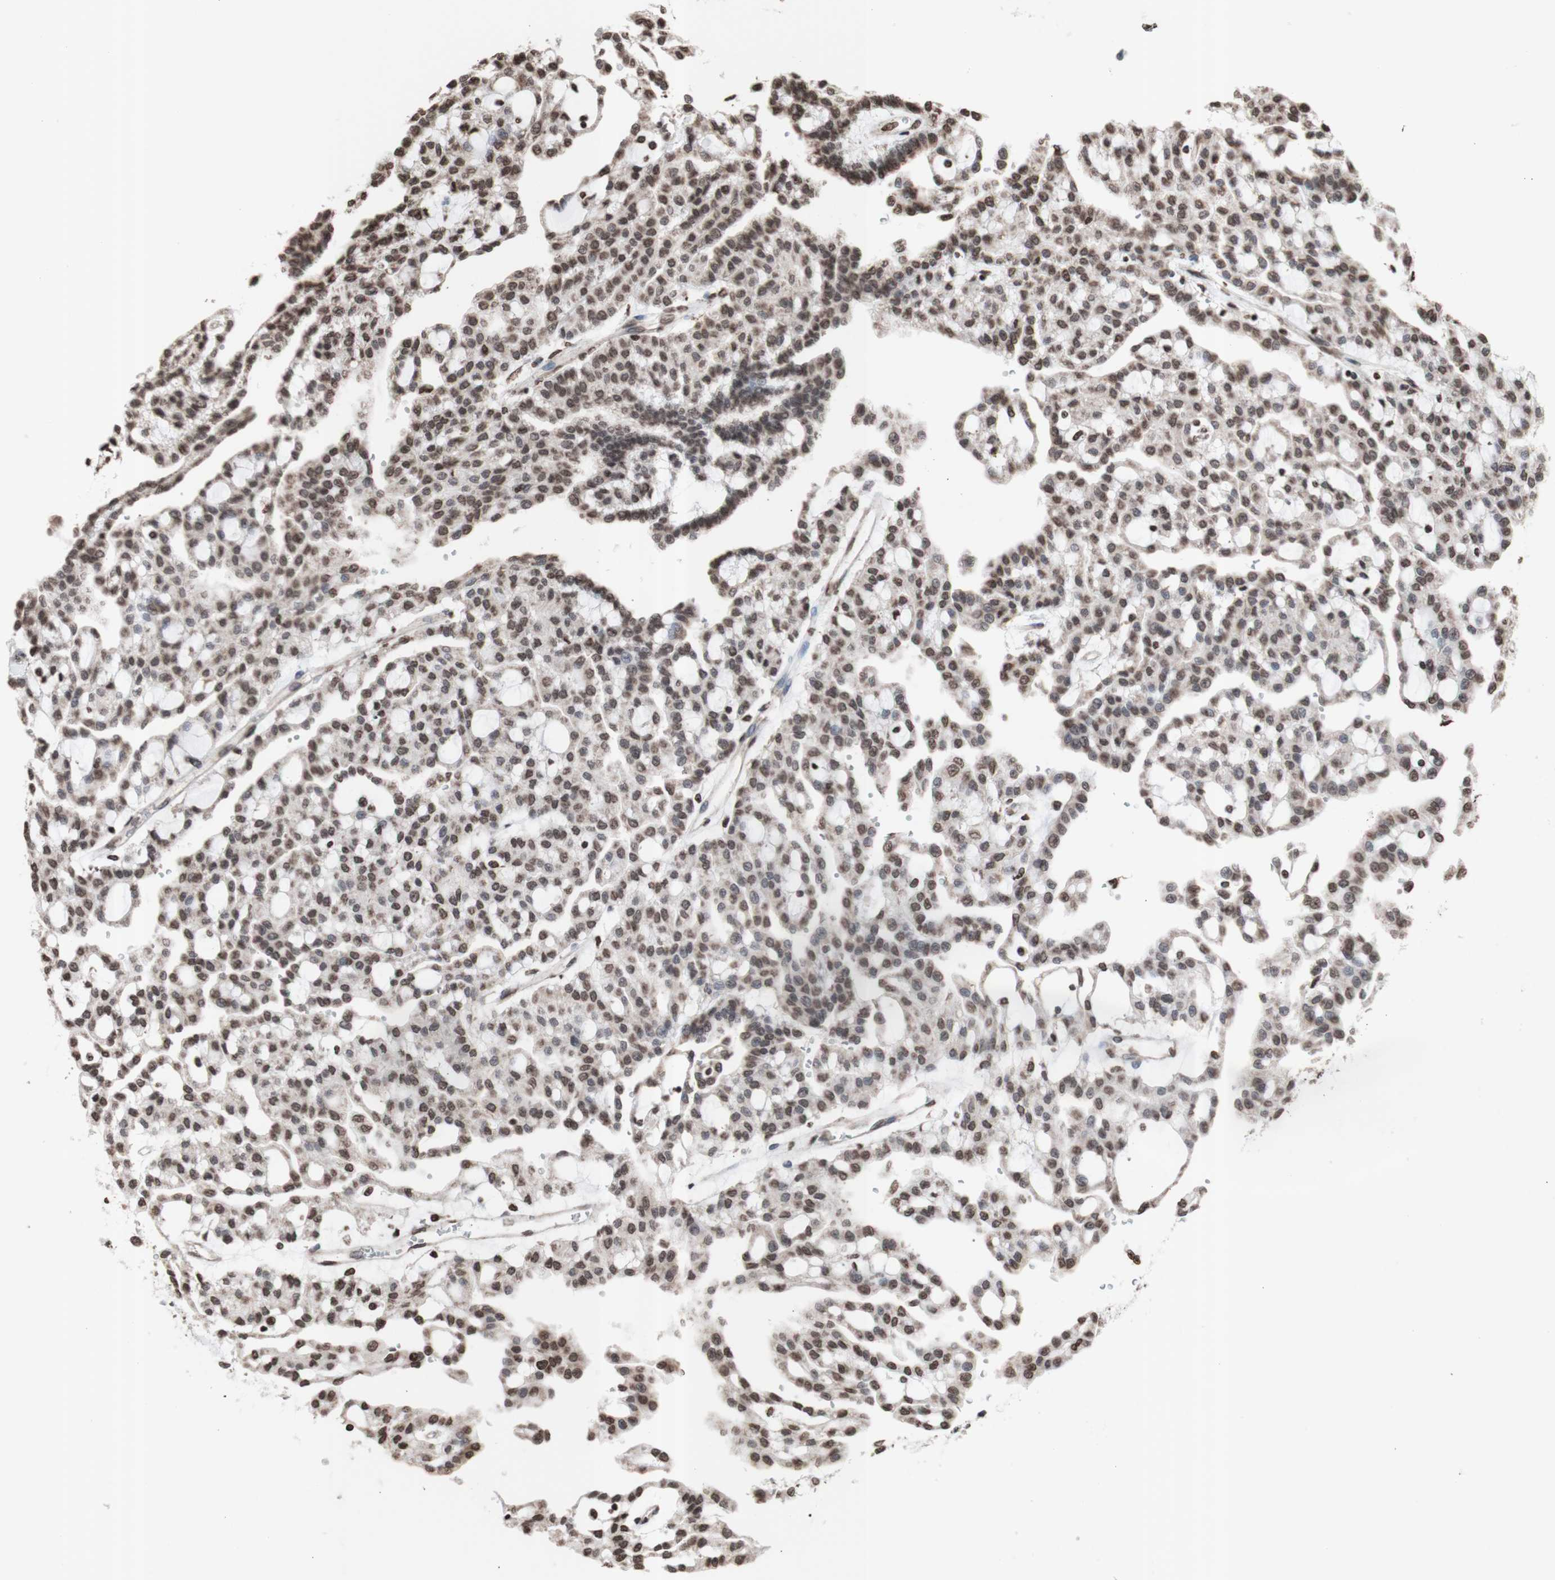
{"staining": {"intensity": "moderate", "quantity": ">75%", "location": "nuclear"}, "tissue": "renal cancer", "cell_type": "Tumor cells", "image_type": "cancer", "snomed": [{"axis": "morphology", "description": "Adenocarcinoma, NOS"}, {"axis": "topography", "description": "Kidney"}], "caption": "Immunohistochemistry (IHC) (DAB) staining of human renal cancer (adenocarcinoma) displays moderate nuclear protein positivity in about >75% of tumor cells.", "gene": "SNAI2", "patient": {"sex": "male", "age": 63}}